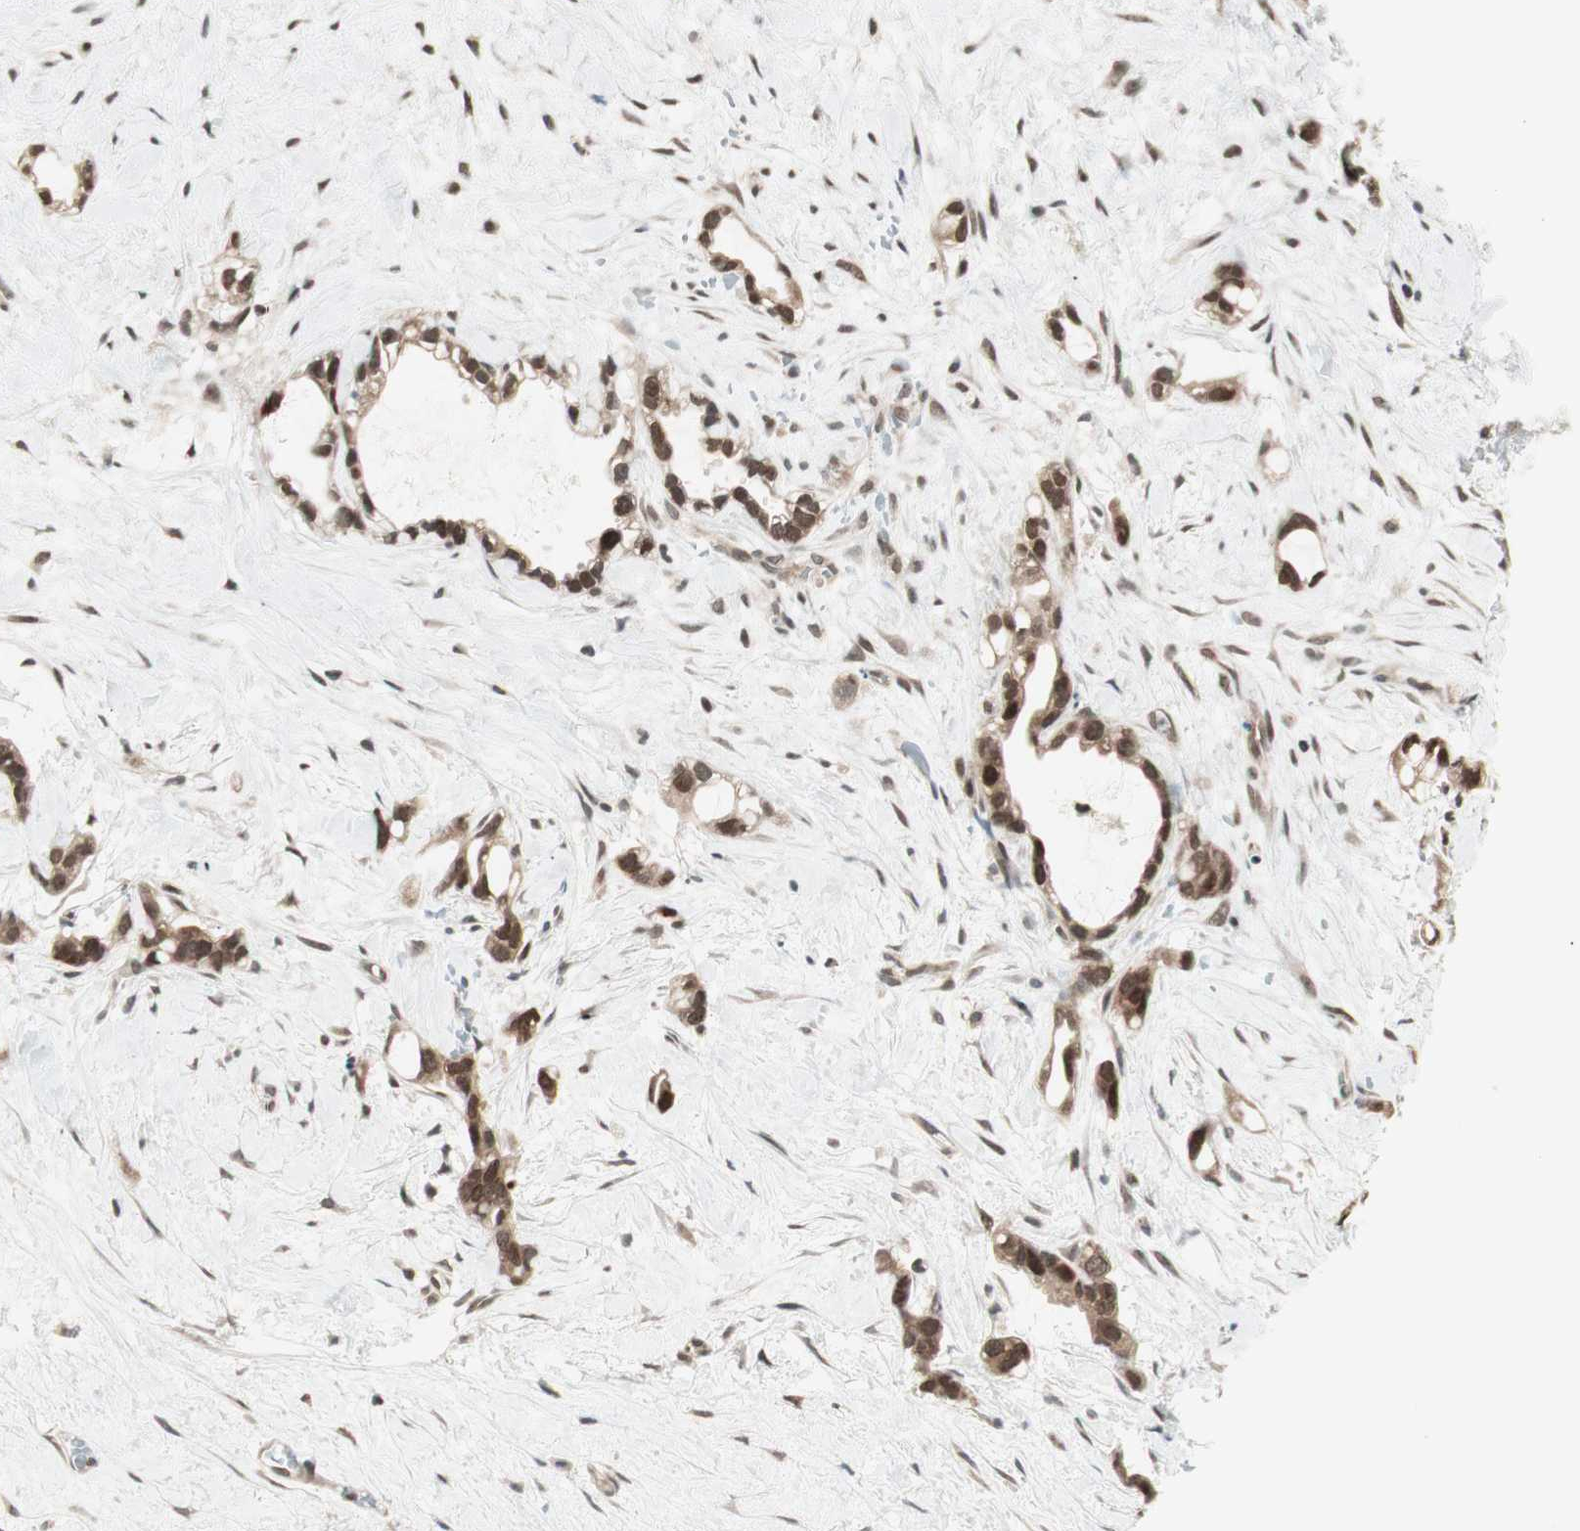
{"staining": {"intensity": "moderate", "quantity": ">75%", "location": "cytoplasmic/membranous,nuclear"}, "tissue": "liver cancer", "cell_type": "Tumor cells", "image_type": "cancer", "snomed": [{"axis": "morphology", "description": "Cholangiocarcinoma"}, {"axis": "topography", "description": "Liver"}], "caption": "DAB immunohistochemical staining of liver cancer (cholangiocarcinoma) reveals moderate cytoplasmic/membranous and nuclear protein expression in approximately >75% of tumor cells.", "gene": "UBE2I", "patient": {"sex": "female", "age": 65}}